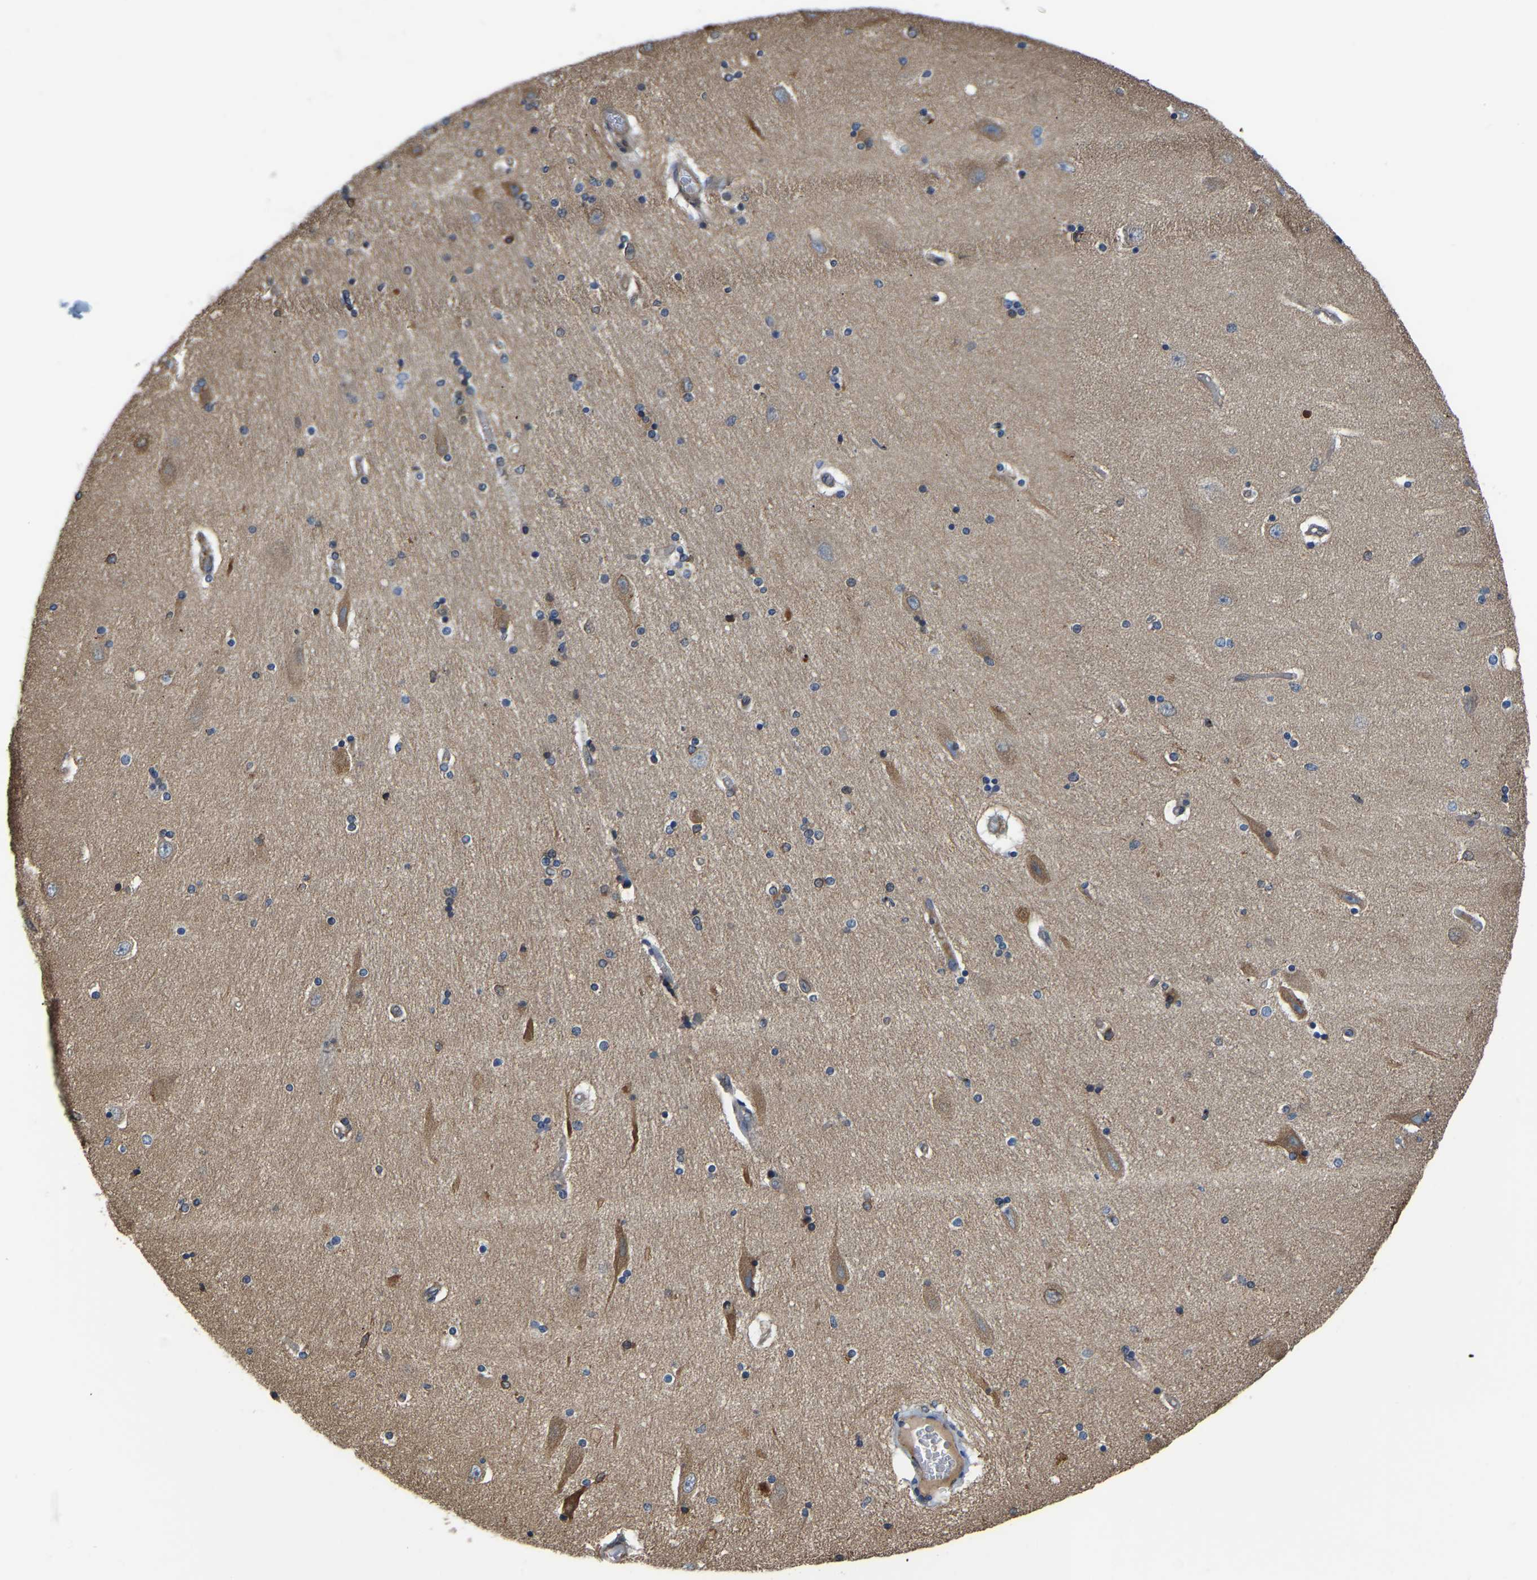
{"staining": {"intensity": "moderate", "quantity": "<25%", "location": "cytoplasmic/membranous"}, "tissue": "hippocampus", "cell_type": "Glial cells", "image_type": "normal", "snomed": [{"axis": "morphology", "description": "Normal tissue, NOS"}, {"axis": "topography", "description": "Hippocampus"}], "caption": "DAB (3,3'-diaminobenzidine) immunohistochemical staining of unremarkable human hippocampus exhibits moderate cytoplasmic/membranous protein positivity in about <25% of glial cells.", "gene": "ARL6IP5", "patient": {"sex": "female", "age": 54}}